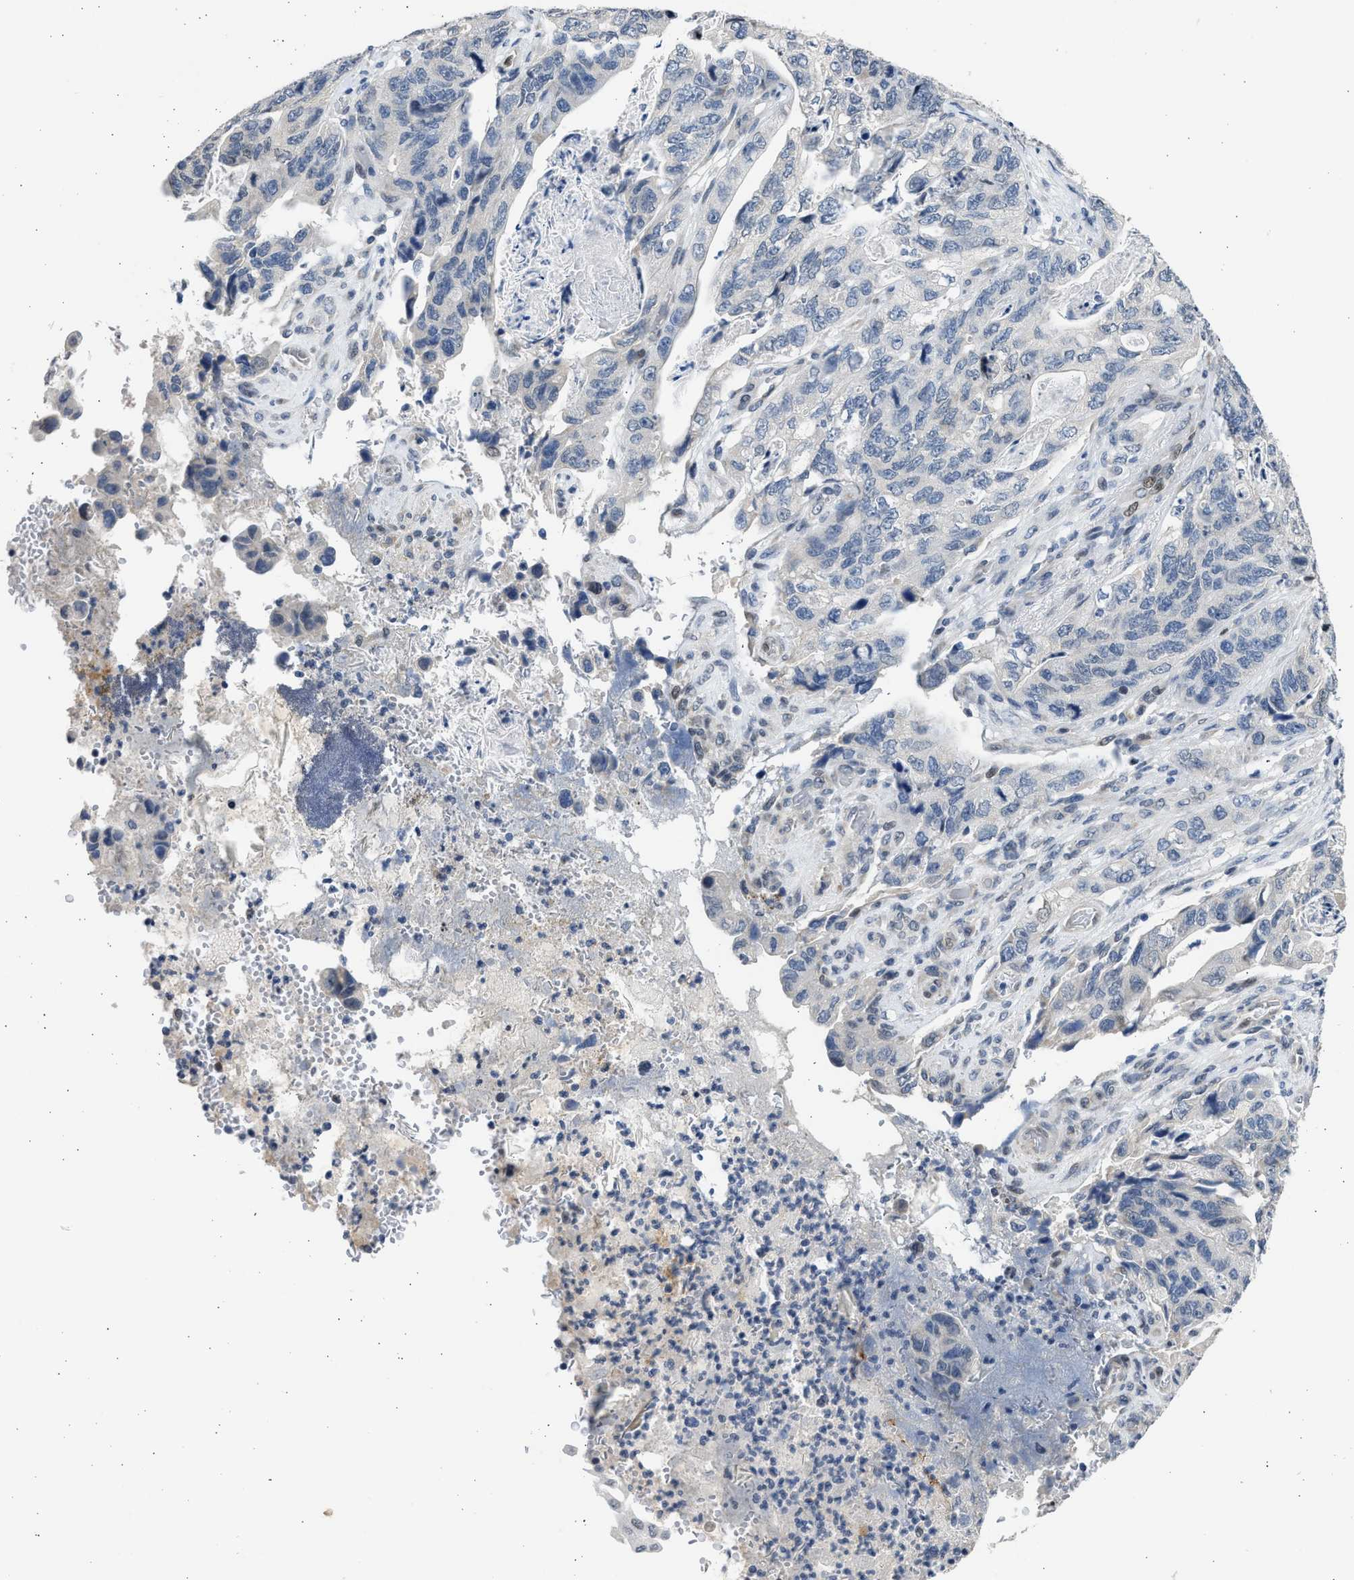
{"staining": {"intensity": "negative", "quantity": "none", "location": "none"}, "tissue": "stomach cancer", "cell_type": "Tumor cells", "image_type": "cancer", "snomed": [{"axis": "morphology", "description": "Adenocarcinoma, NOS"}, {"axis": "topography", "description": "Stomach"}], "caption": "Tumor cells show no significant staining in stomach adenocarcinoma.", "gene": "HMGN3", "patient": {"sex": "female", "age": 89}}